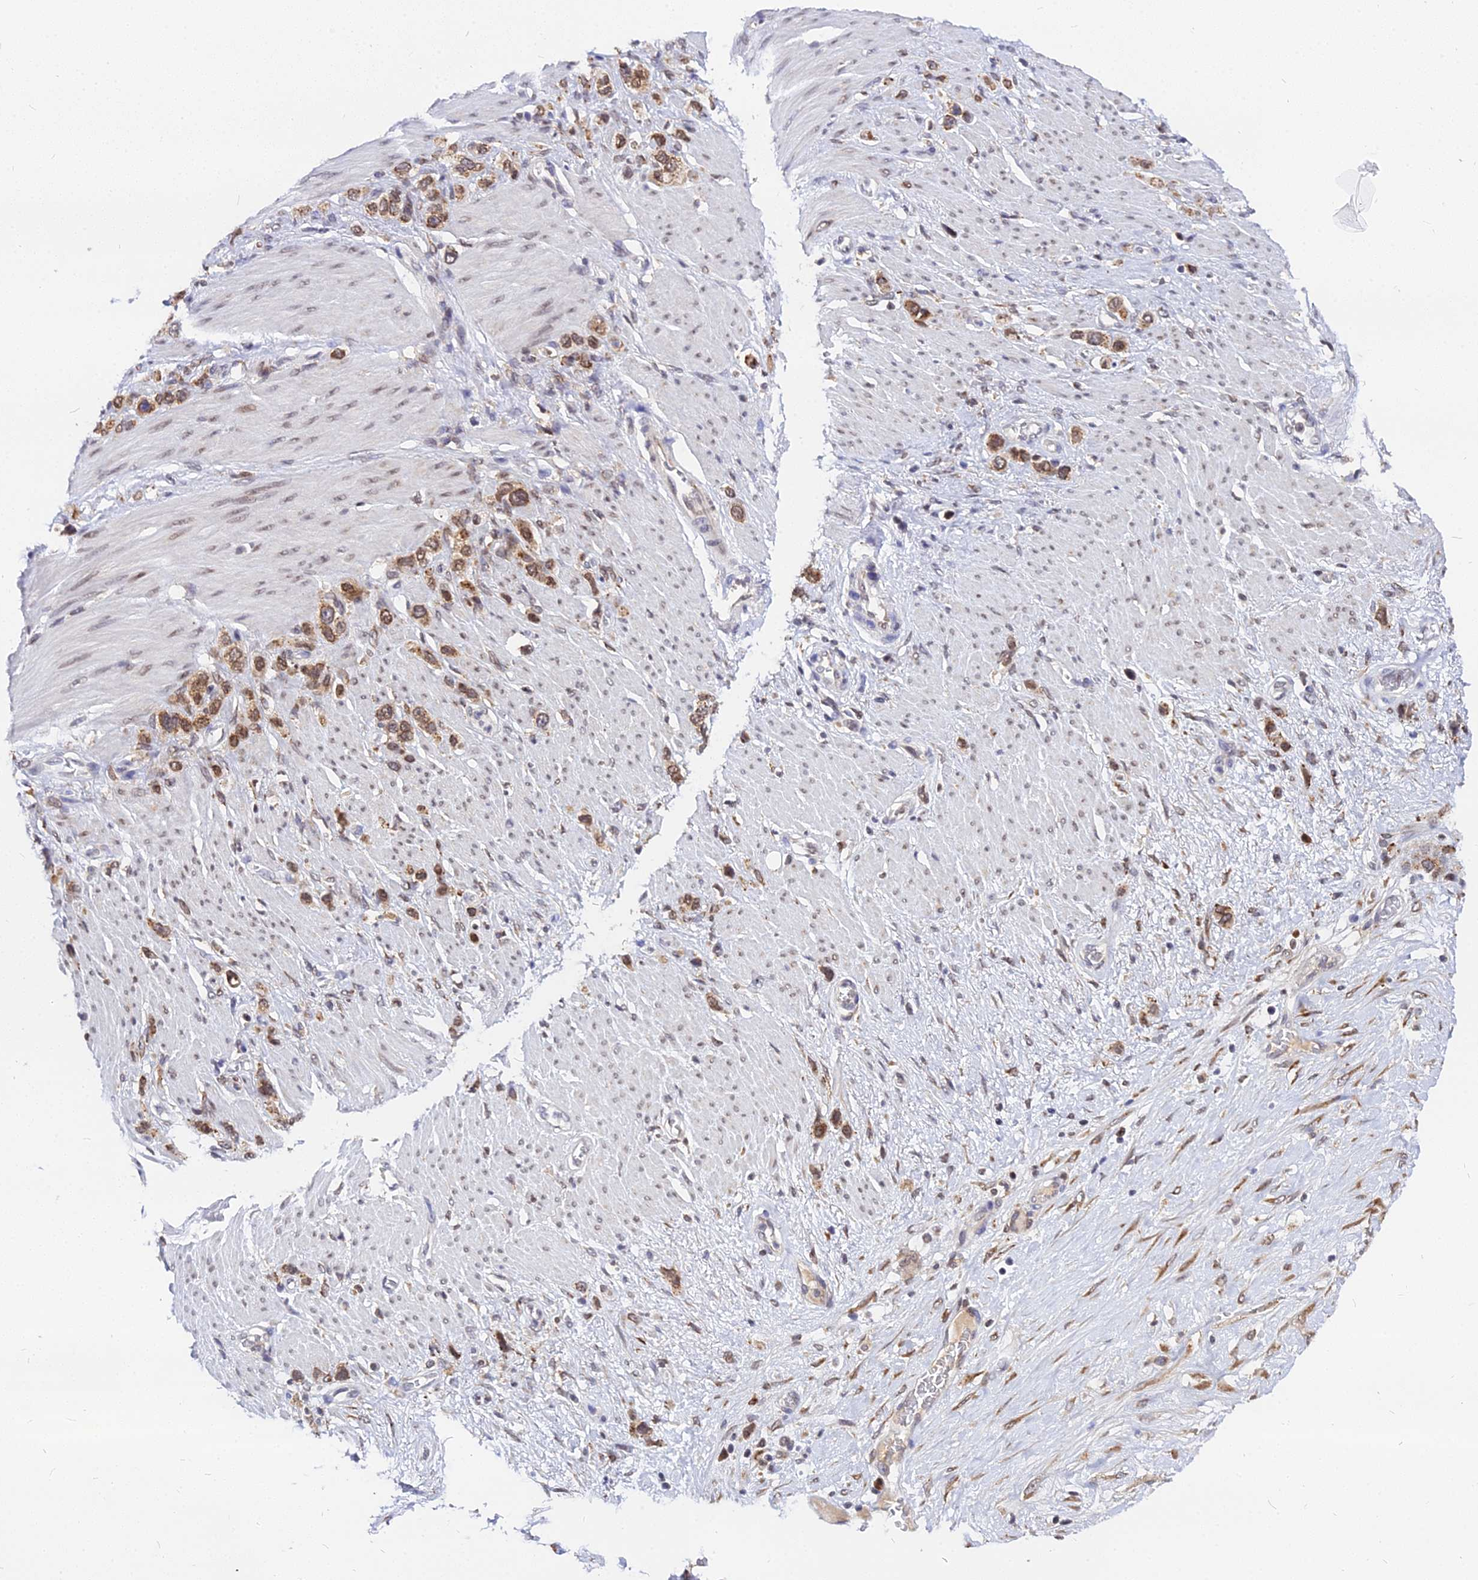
{"staining": {"intensity": "moderate", "quantity": ">75%", "location": "cytoplasmic/membranous"}, "tissue": "stomach cancer", "cell_type": "Tumor cells", "image_type": "cancer", "snomed": [{"axis": "morphology", "description": "Adenocarcinoma, NOS"}, {"axis": "morphology", "description": "Adenocarcinoma, High grade"}, {"axis": "topography", "description": "Stomach, upper"}, {"axis": "topography", "description": "Stomach, lower"}], "caption": "Stomach adenocarcinoma (high-grade) stained with a brown dye exhibits moderate cytoplasmic/membranous positive expression in approximately >75% of tumor cells.", "gene": "RNF121", "patient": {"sex": "female", "age": 65}}